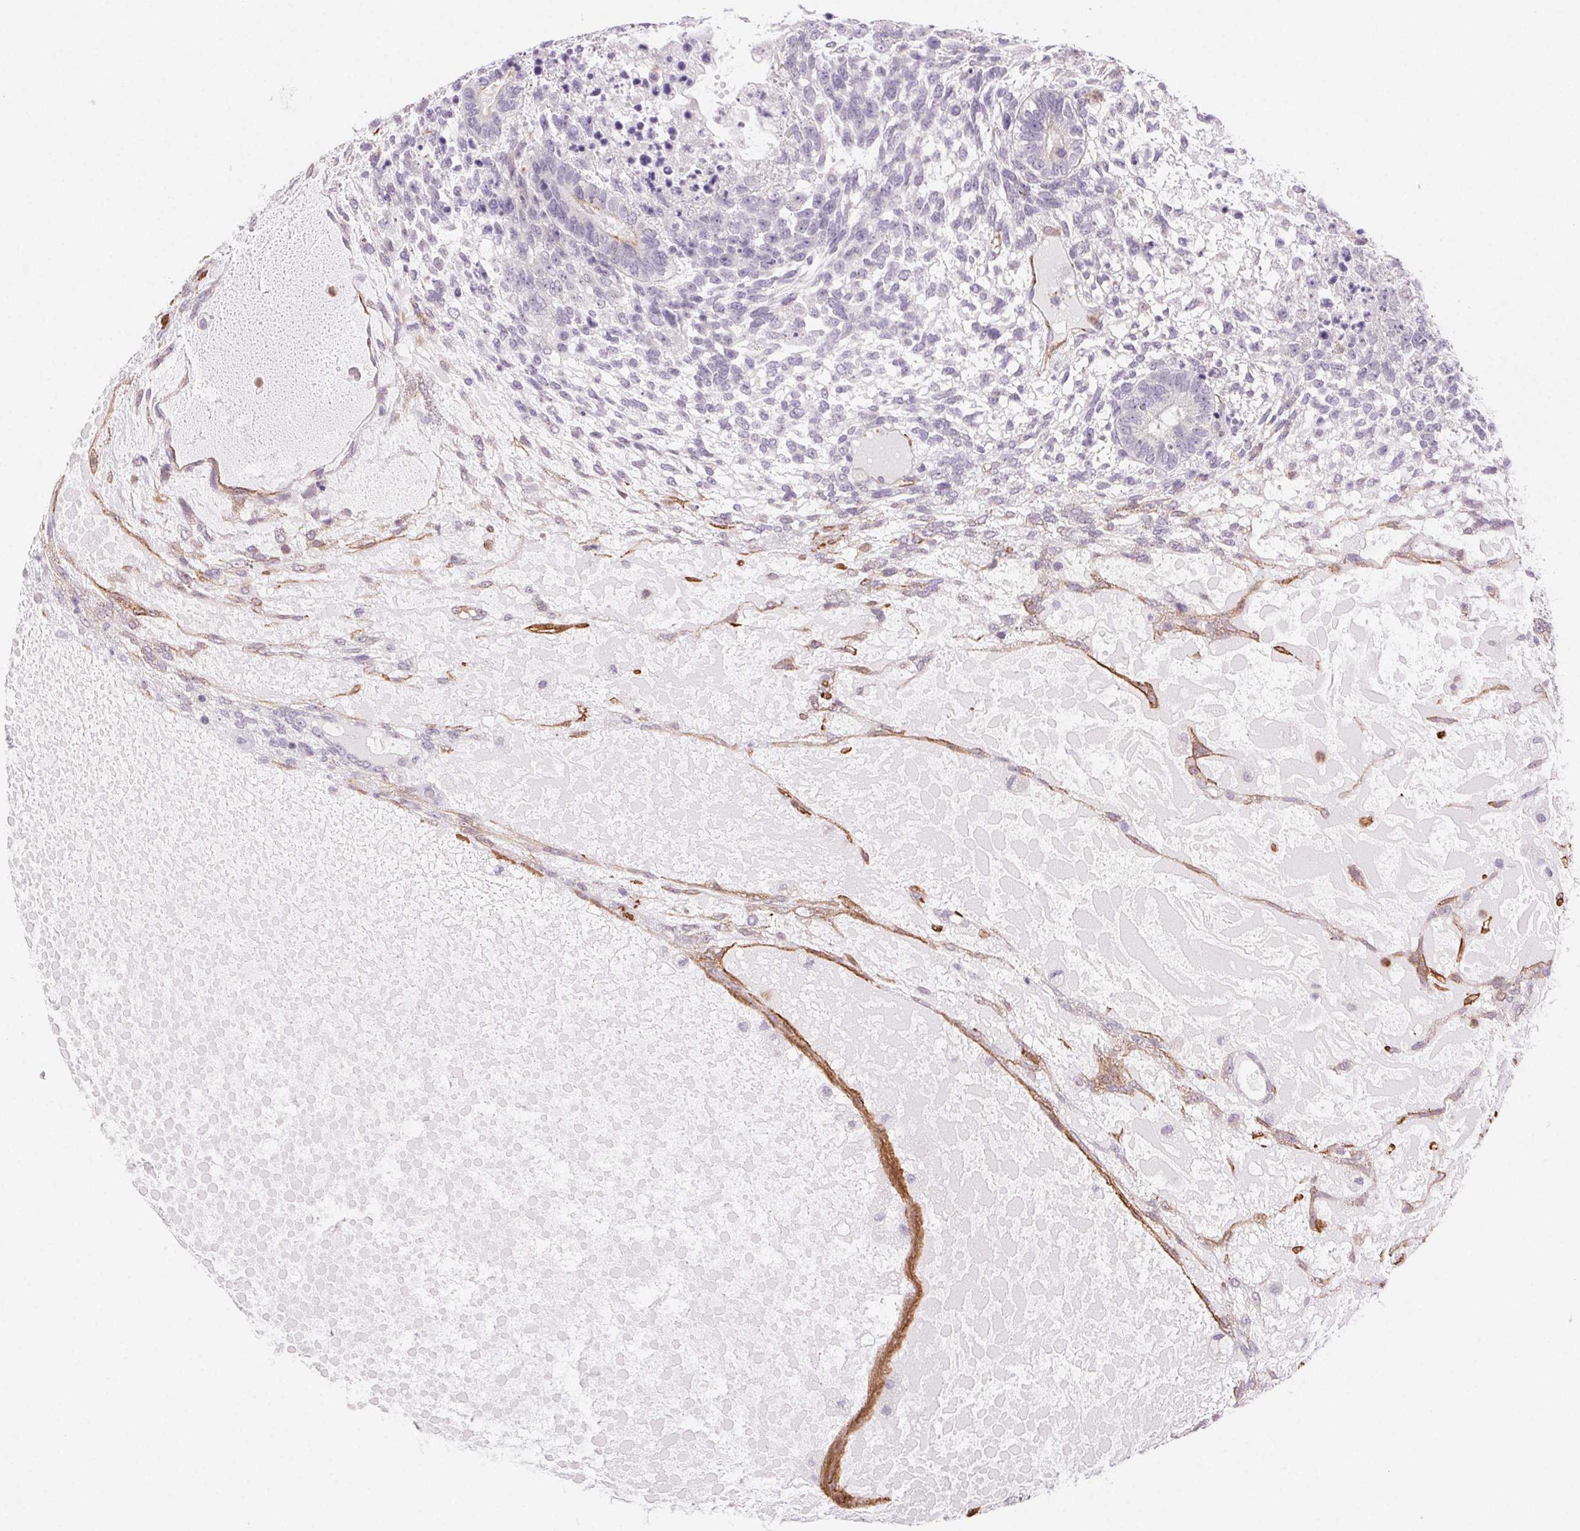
{"staining": {"intensity": "negative", "quantity": "none", "location": "none"}, "tissue": "testis cancer", "cell_type": "Tumor cells", "image_type": "cancer", "snomed": [{"axis": "morphology", "description": "Carcinoma, Embryonal, NOS"}, {"axis": "topography", "description": "Testis"}], "caption": "An IHC histopathology image of testis cancer (embryonal carcinoma) is shown. There is no staining in tumor cells of testis cancer (embryonal carcinoma).", "gene": "GPX8", "patient": {"sex": "male", "age": 23}}